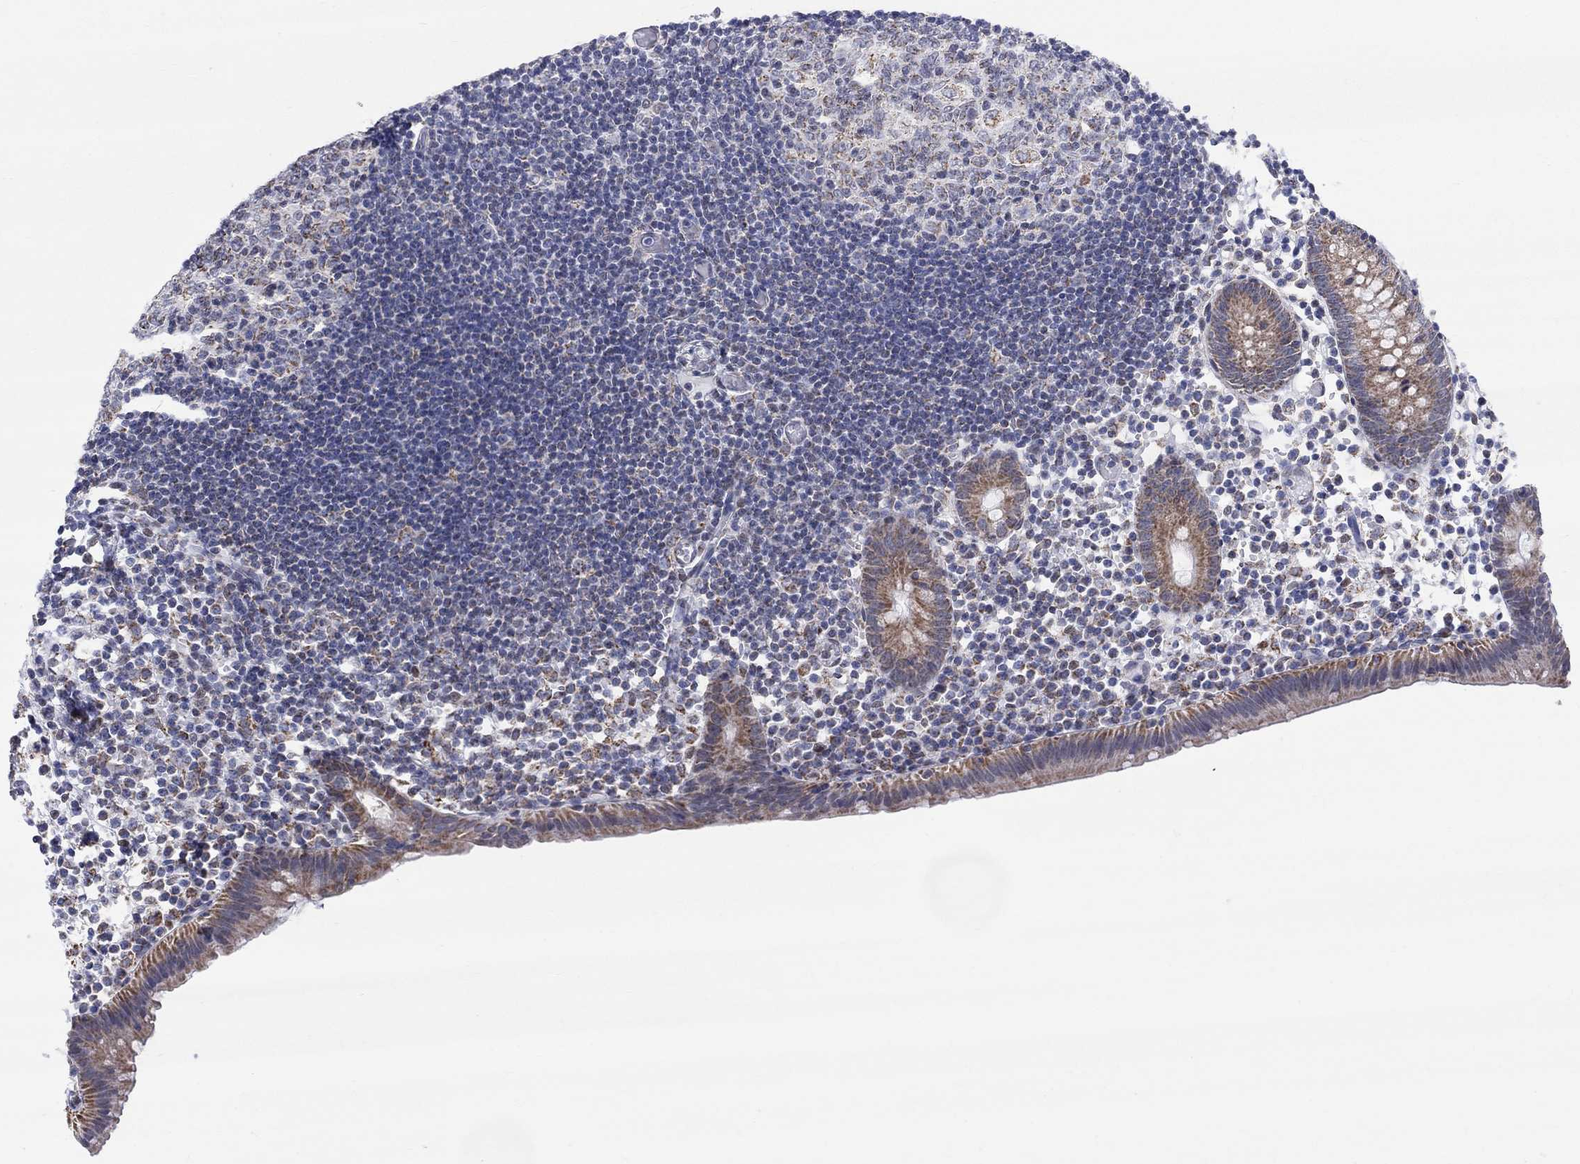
{"staining": {"intensity": "moderate", "quantity": ">75%", "location": "cytoplasmic/membranous"}, "tissue": "appendix", "cell_type": "Glandular cells", "image_type": "normal", "snomed": [{"axis": "morphology", "description": "Normal tissue, NOS"}, {"axis": "topography", "description": "Appendix"}], "caption": "DAB immunohistochemical staining of benign human appendix exhibits moderate cytoplasmic/membranous protein expression in about >75% of glandular cells. (IHC, brightfield microscopy, high magnification).", "gene": "KISS1R", "patient": {"sex": "female", "age": 40}}